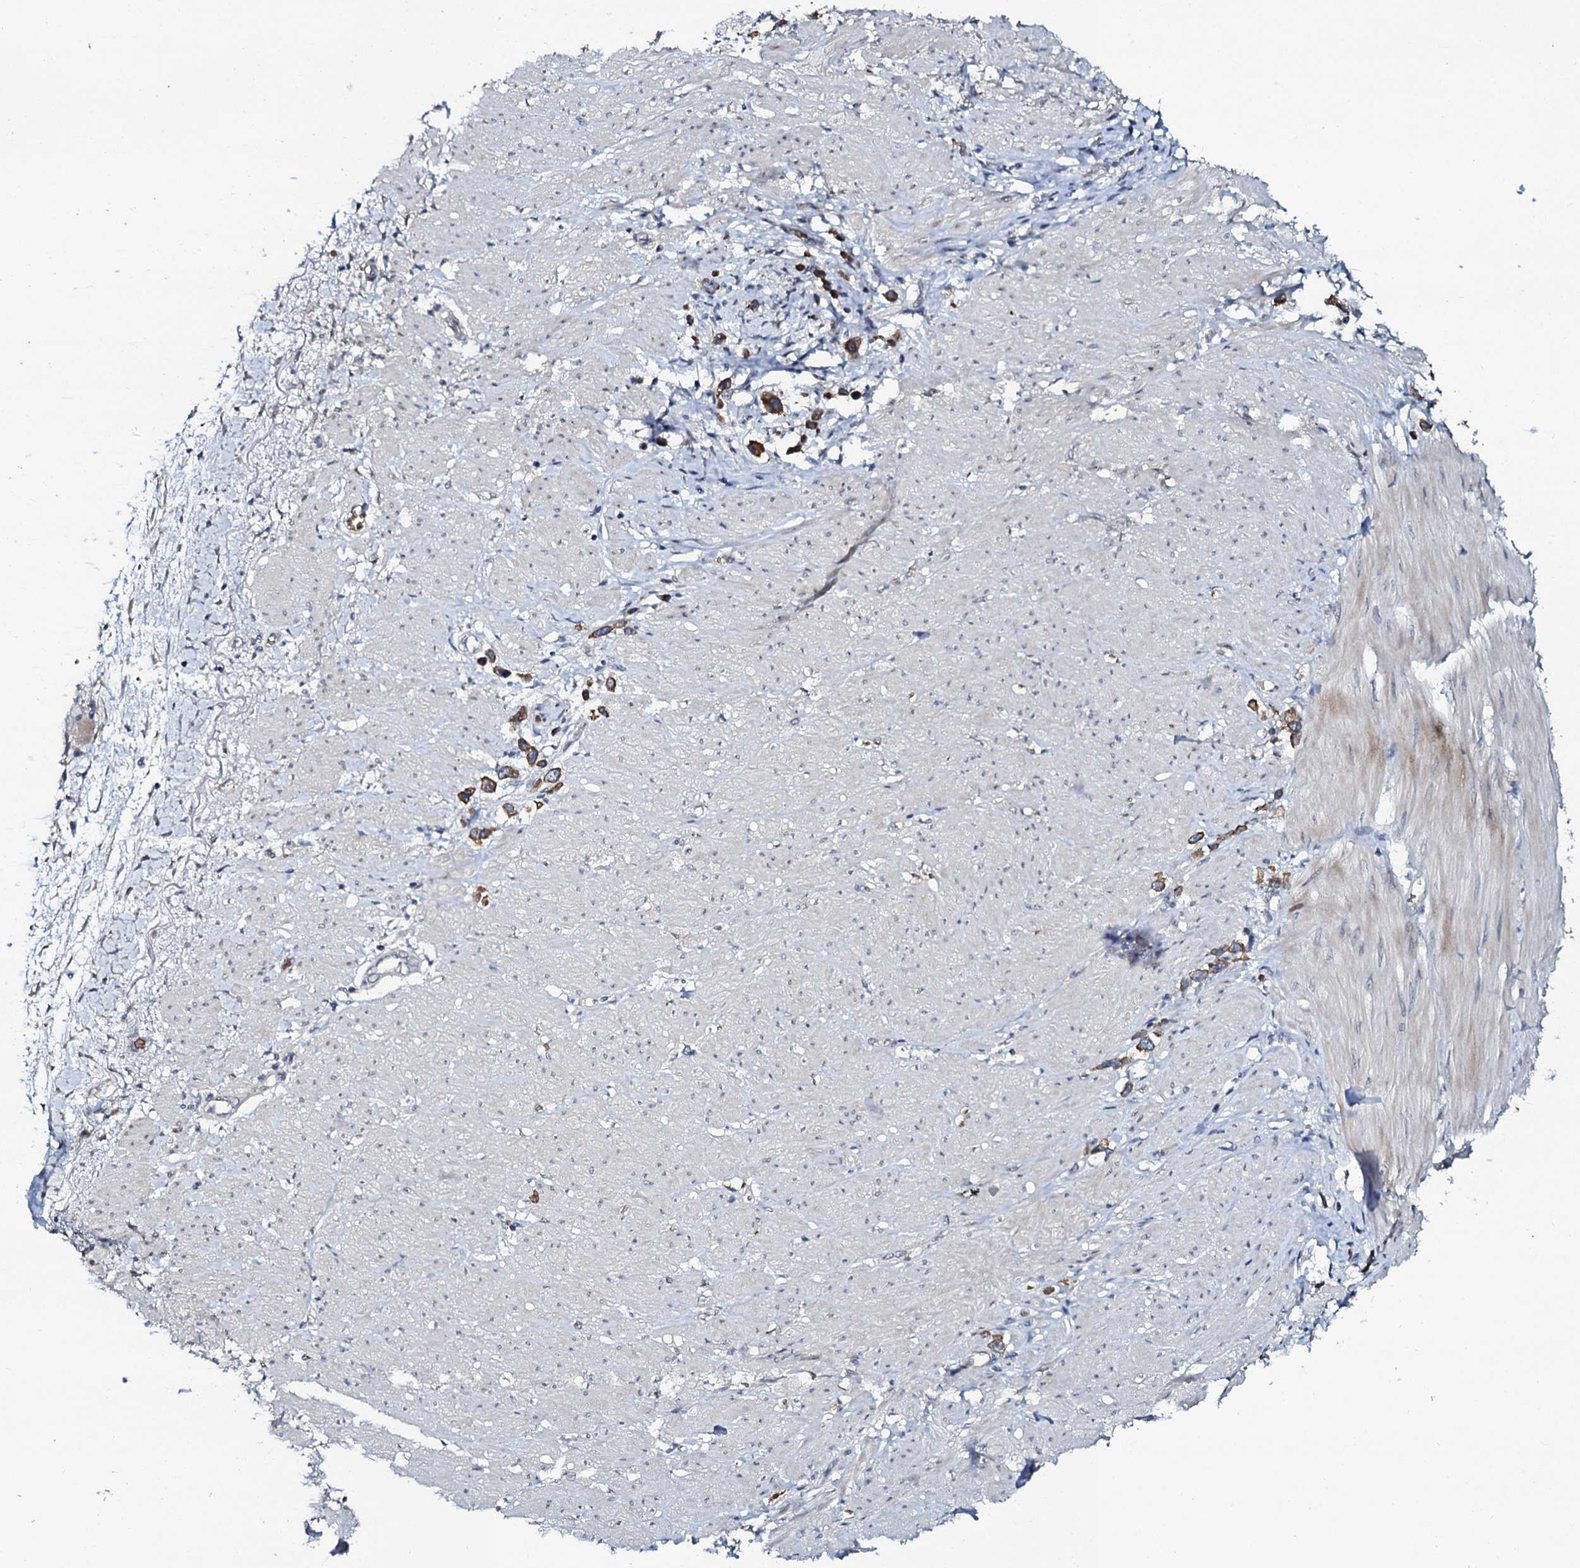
{"staining": {"intensity": "moderate", "quantity": ">75%", "location": "cytoplasmic/membranous"}, "tissue": "stomach cancer", "cell_type": "Tumor cells", "image_type": "cancer", "snomed": [{"axis": "morphology", "description": "Adenocarcinoma, NOS"}, {"axis": "topography", "description": "Stomach"}], "caption": "Human adenocarcinoma (stomach) stained with a brown dye shows moderate cytoplasmic/membranous positive positivity in about >75% of tumor cells.", "gene": "C10orf88", "patient": {"sex": "female", "age": 65}}